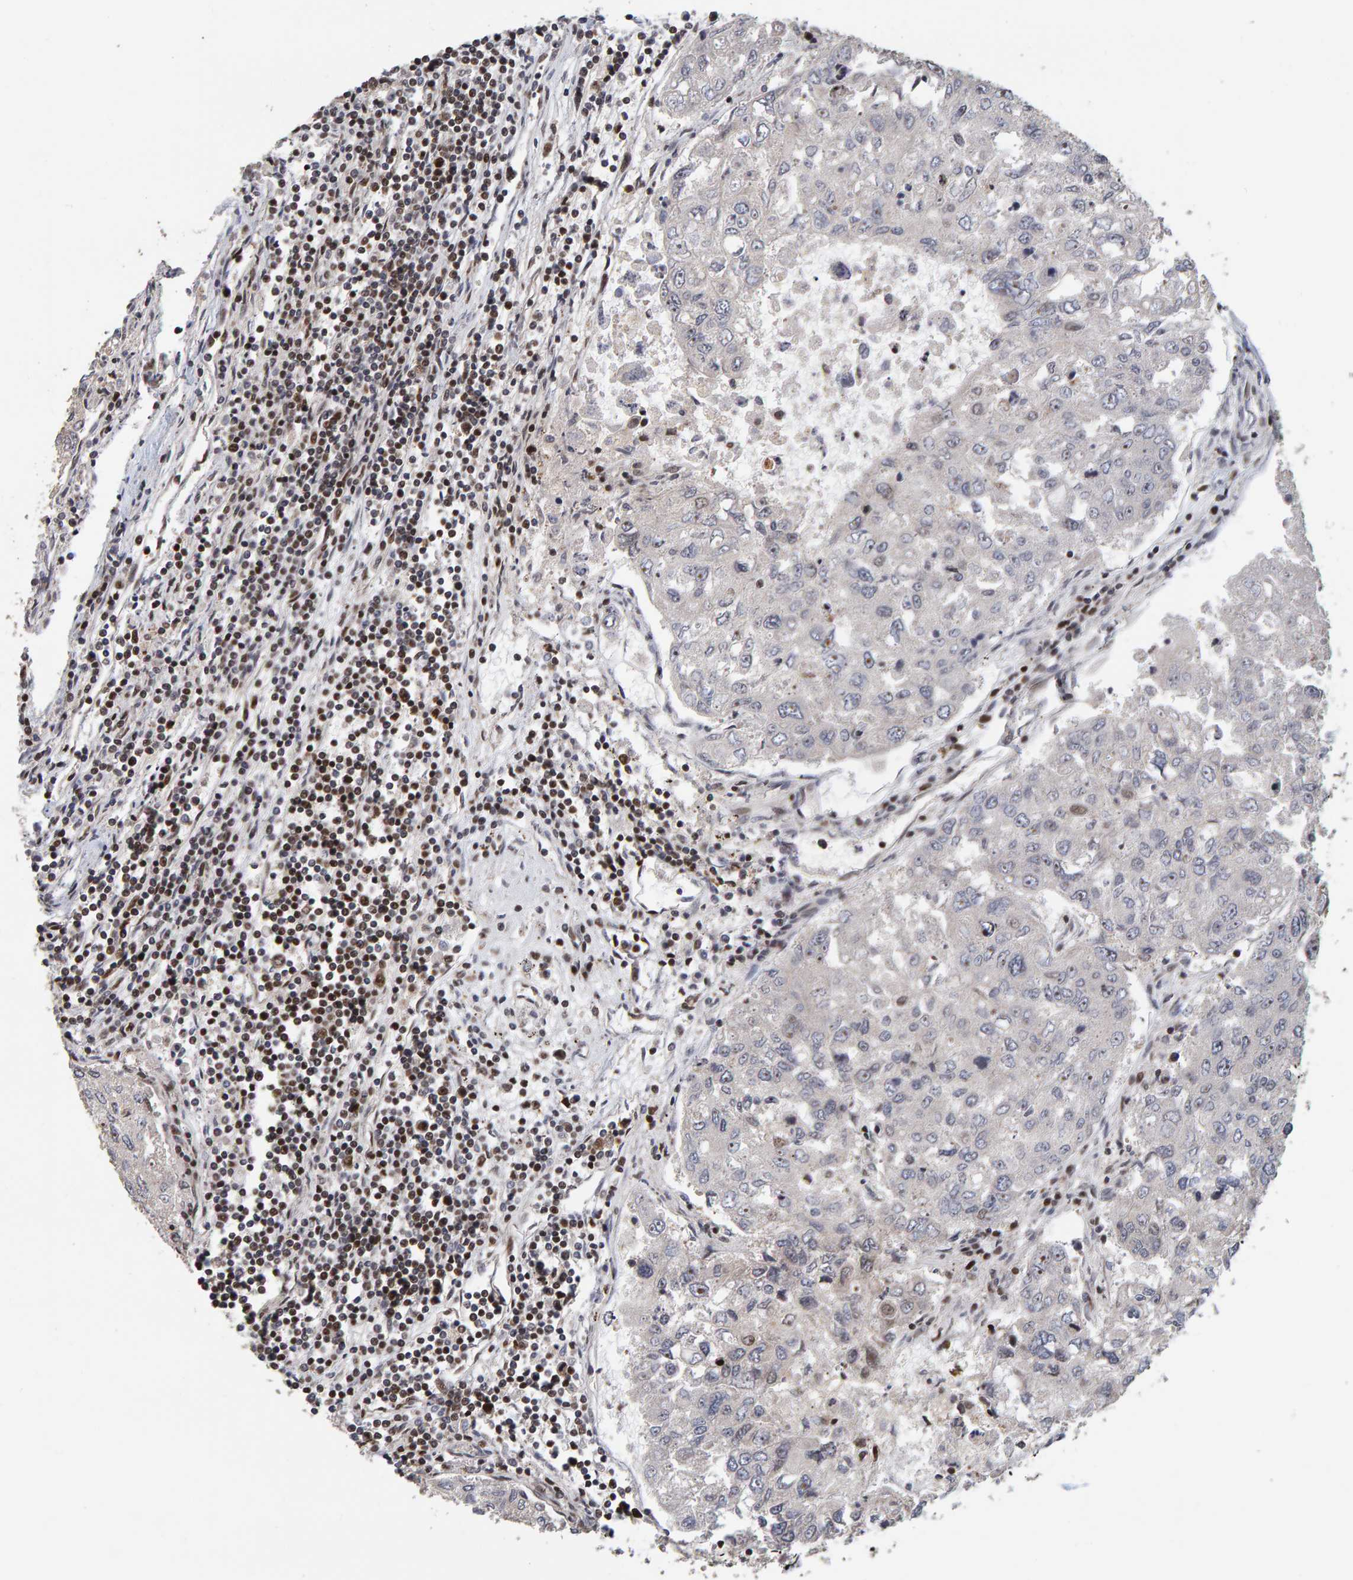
{"staining": {"intensity": "moderate", "quantity": "<25%", "location": "nuclear"}, "tissue": "urothelial cancer", "cell_type": "Tumor cells", "image_type": "cancer", "snomed": [{"axis": "morphology", "description": "Urothelial carcinoma, High grade"}, {"axis": "topography", "description": "Lymph node"}, {"axis": "topography", "description": "Urinary bladder"}], "caption": "Protein staining displays moderate nuclear staining in about <25% of tumor cells in urothelial cancer.", "gene": "CHD4", "patient": {"sex": "male", "age": 51}}